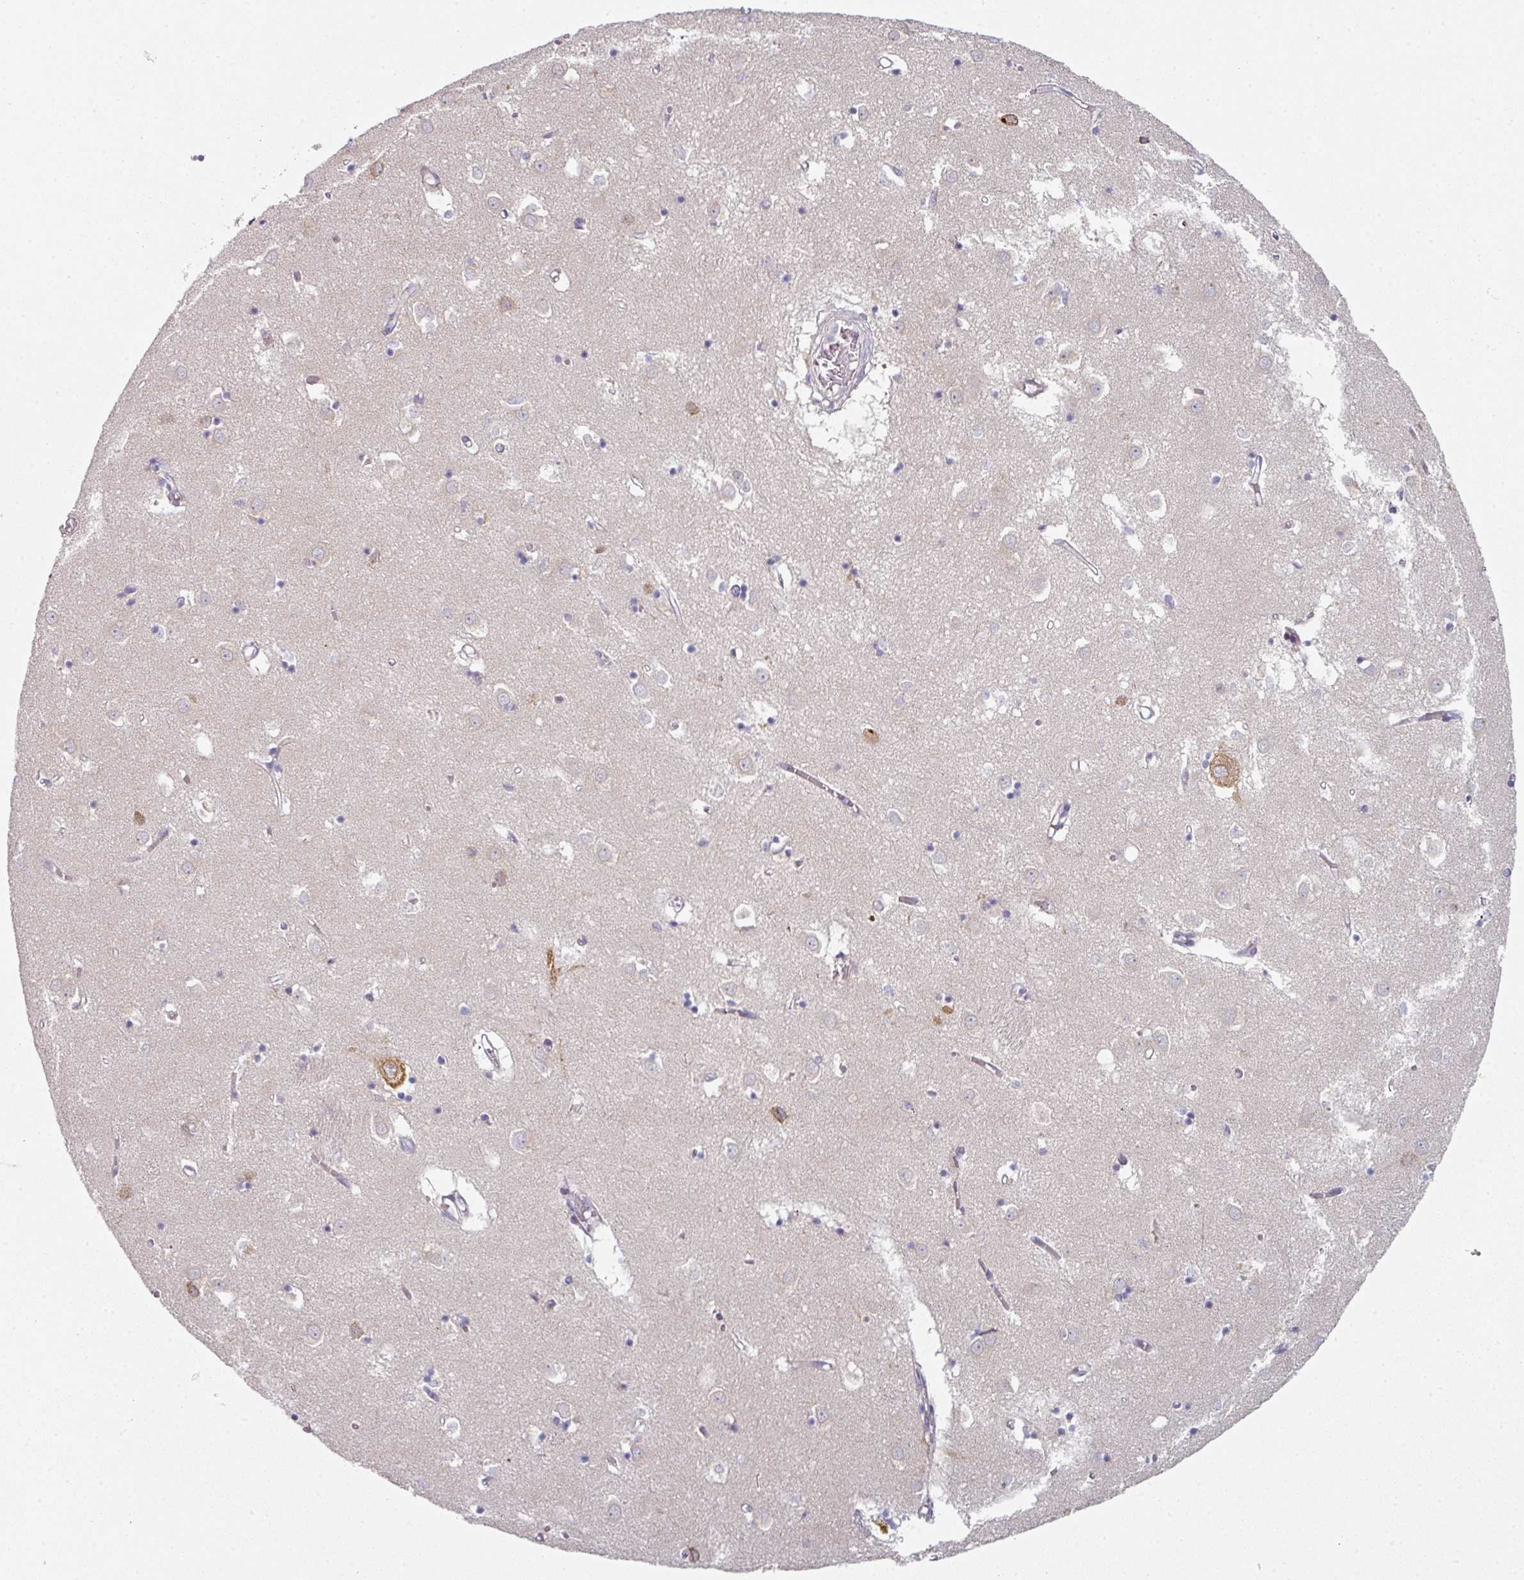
{"staining": {"intensity": "moderate", "quantity": "<25%", "location": "cytoplasmic/membranous"}, "tissue": "caudate", "cell_type": "Glial cells", "image_type": "normal", "snomed": [{"axis": "morphology", "description": "Normal tissue, NOS"}, {"axis": "topography", "description": "Lateral ventricle wall"}], "caption": "Caudate stained for a protein (brown) reveals moderate cytoplasmic/membranous positive positivity in approximately <25% of glial cells.", "gene": "WSB2", "patient": {"sex": "male", "age": 70}}